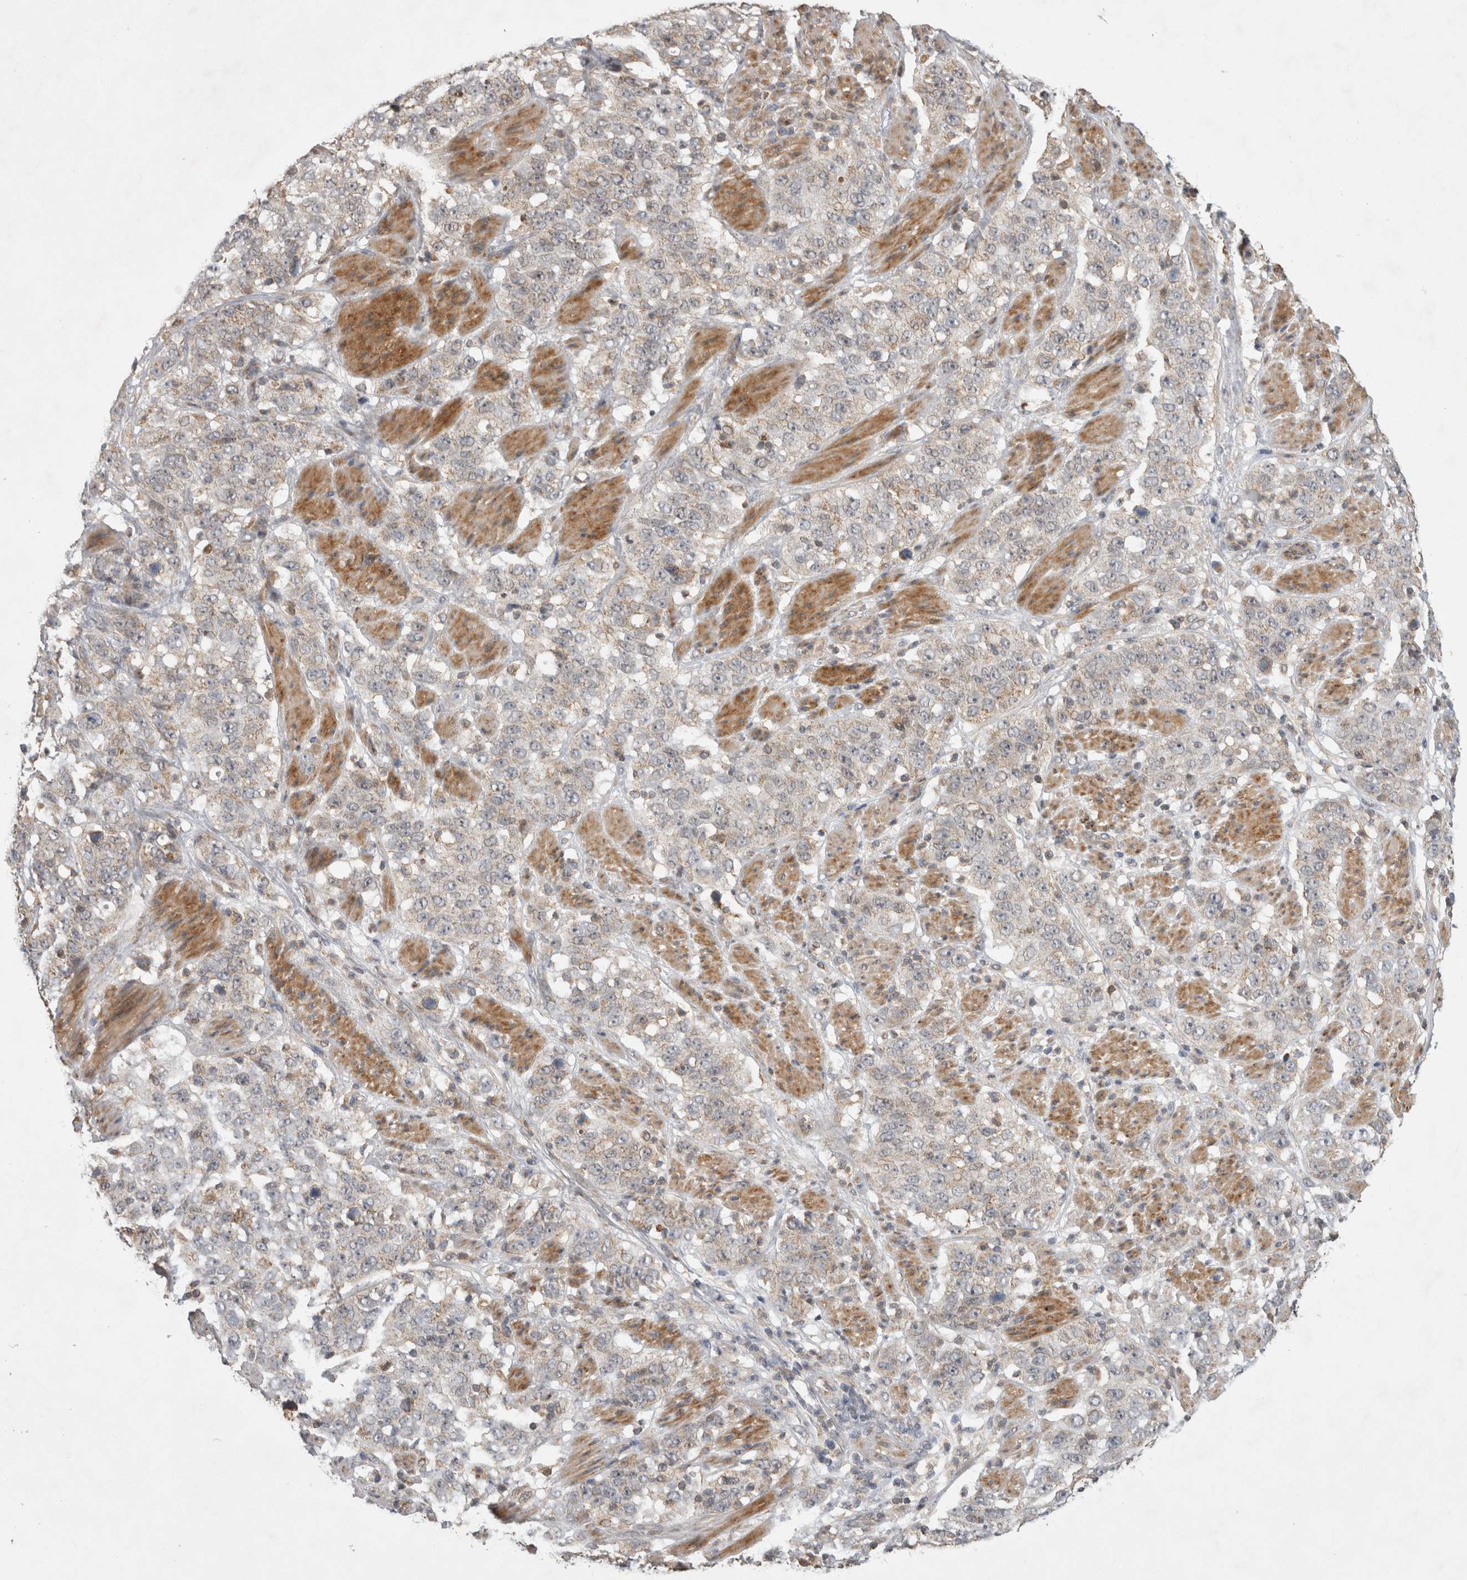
{"staining": {"intensity": "weak", "quantity": "<25%", "location": "cytoplasmic/membranous"}, "tissue": "stomach cancer", "cell_type": "Tumor cells", "image_type": "cancer", "snomed": [{"axis": "morphology", "description": "Adenocarcinoma, NOS"}, {"axis": "topography", "description": "Stomach"}], "caption": "Tumor cells are negative for protein expression in human stomach cancer.", "gene": "KCNIP1", "patient": {"sex": "male", "age": 48}}